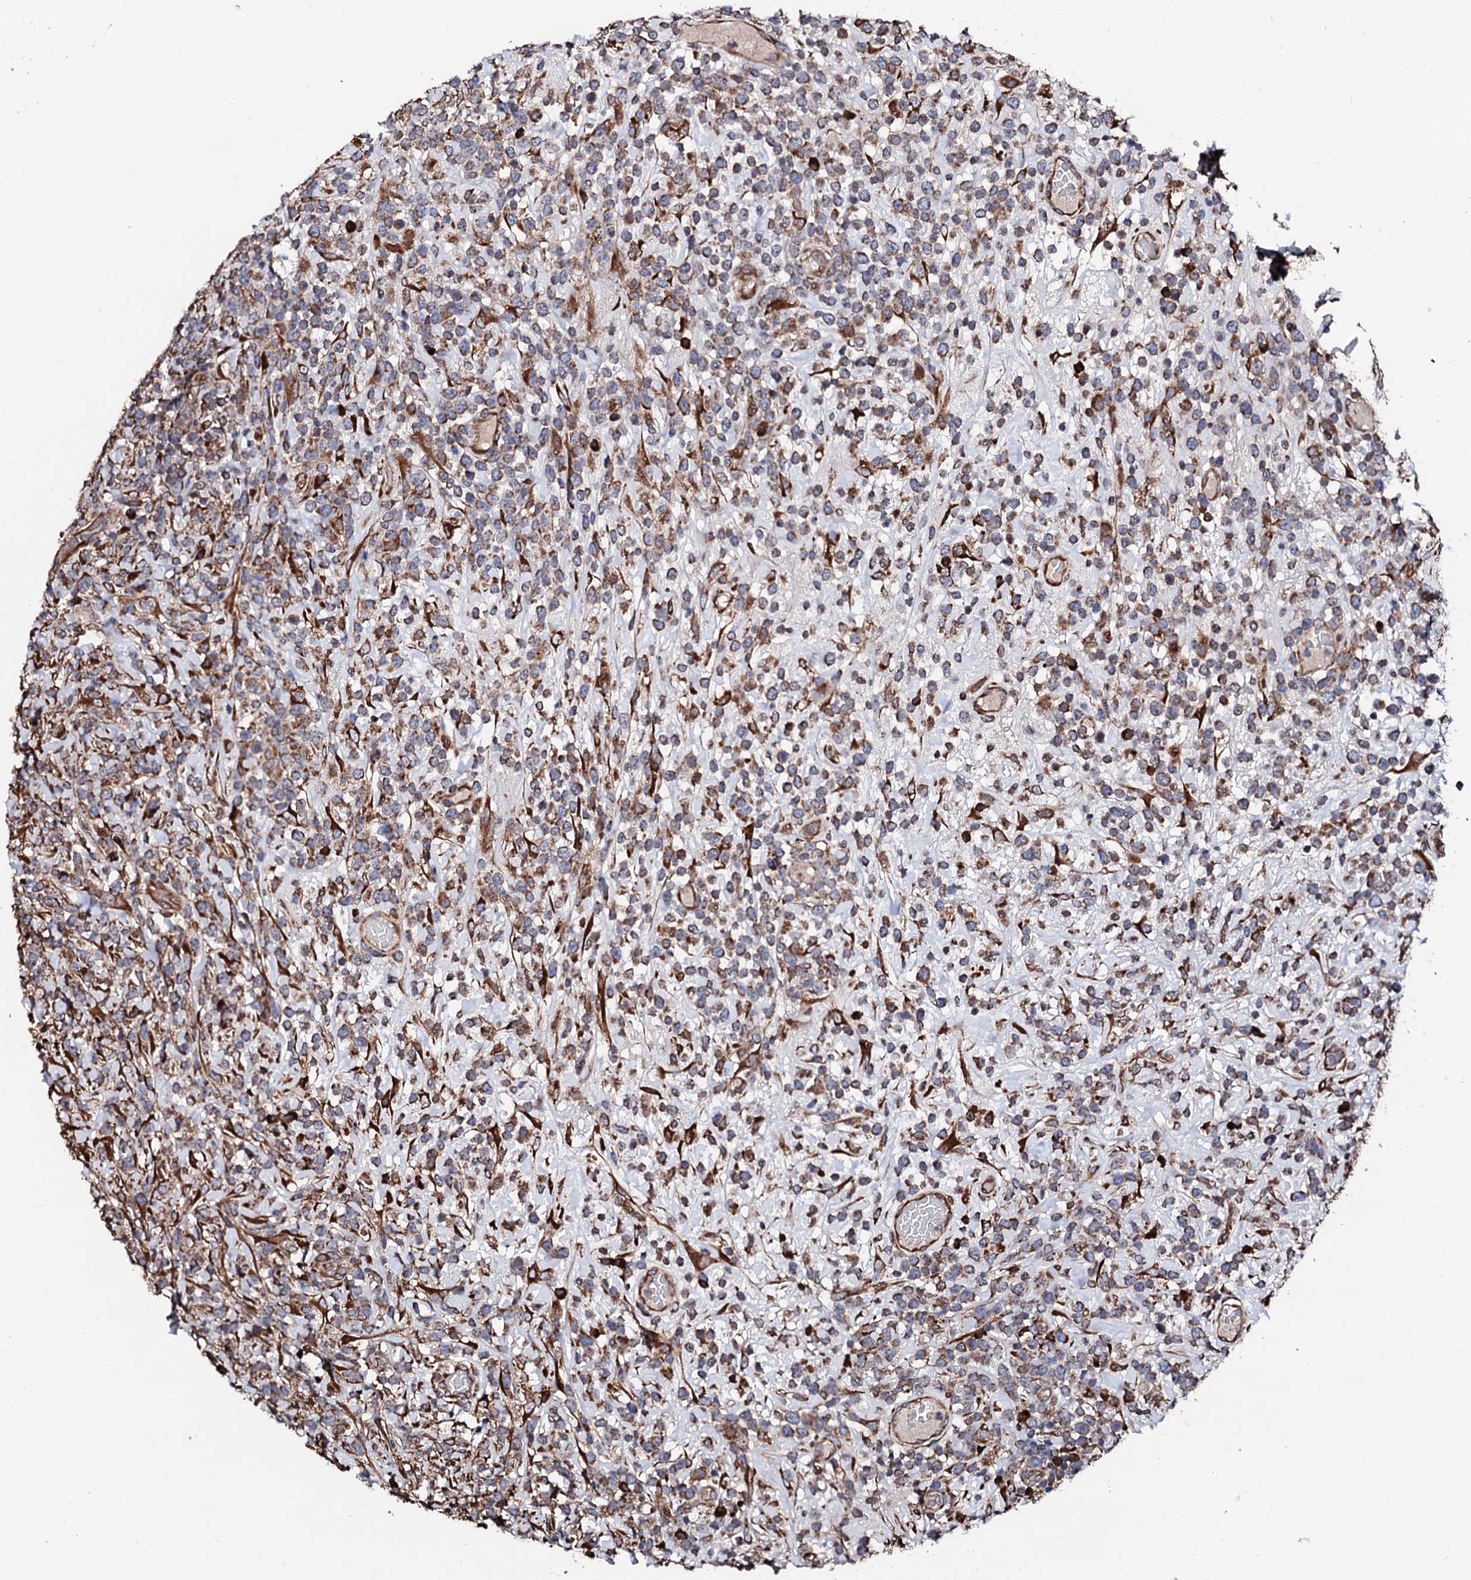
{"staining": {"intensity": "moderate", "quantity": ">75%", "location": "cytoplasmic/membranous"}, "tissue": "lymphoma", "cell_type": "Tumor cells", "image_type": "cancer", "snomed": [{"axis": "morphology", "description": "Malignant lymphoma, non-Hodgkin's type, High grade"}, {"axis": "topography", "description": "Colon"}], "caption": "Immunohistochemical staining of human high-grade malignant lymphoma, non-Hodgkin's type displays moderate cytoplasmic/membranous protein positivity in about >75% of tumor cells. The protein of interest is shown in brown color, while the nuclei are stained blue.", "gene": "CKAP5", "patient": {"sex": "female", "age": 53}}